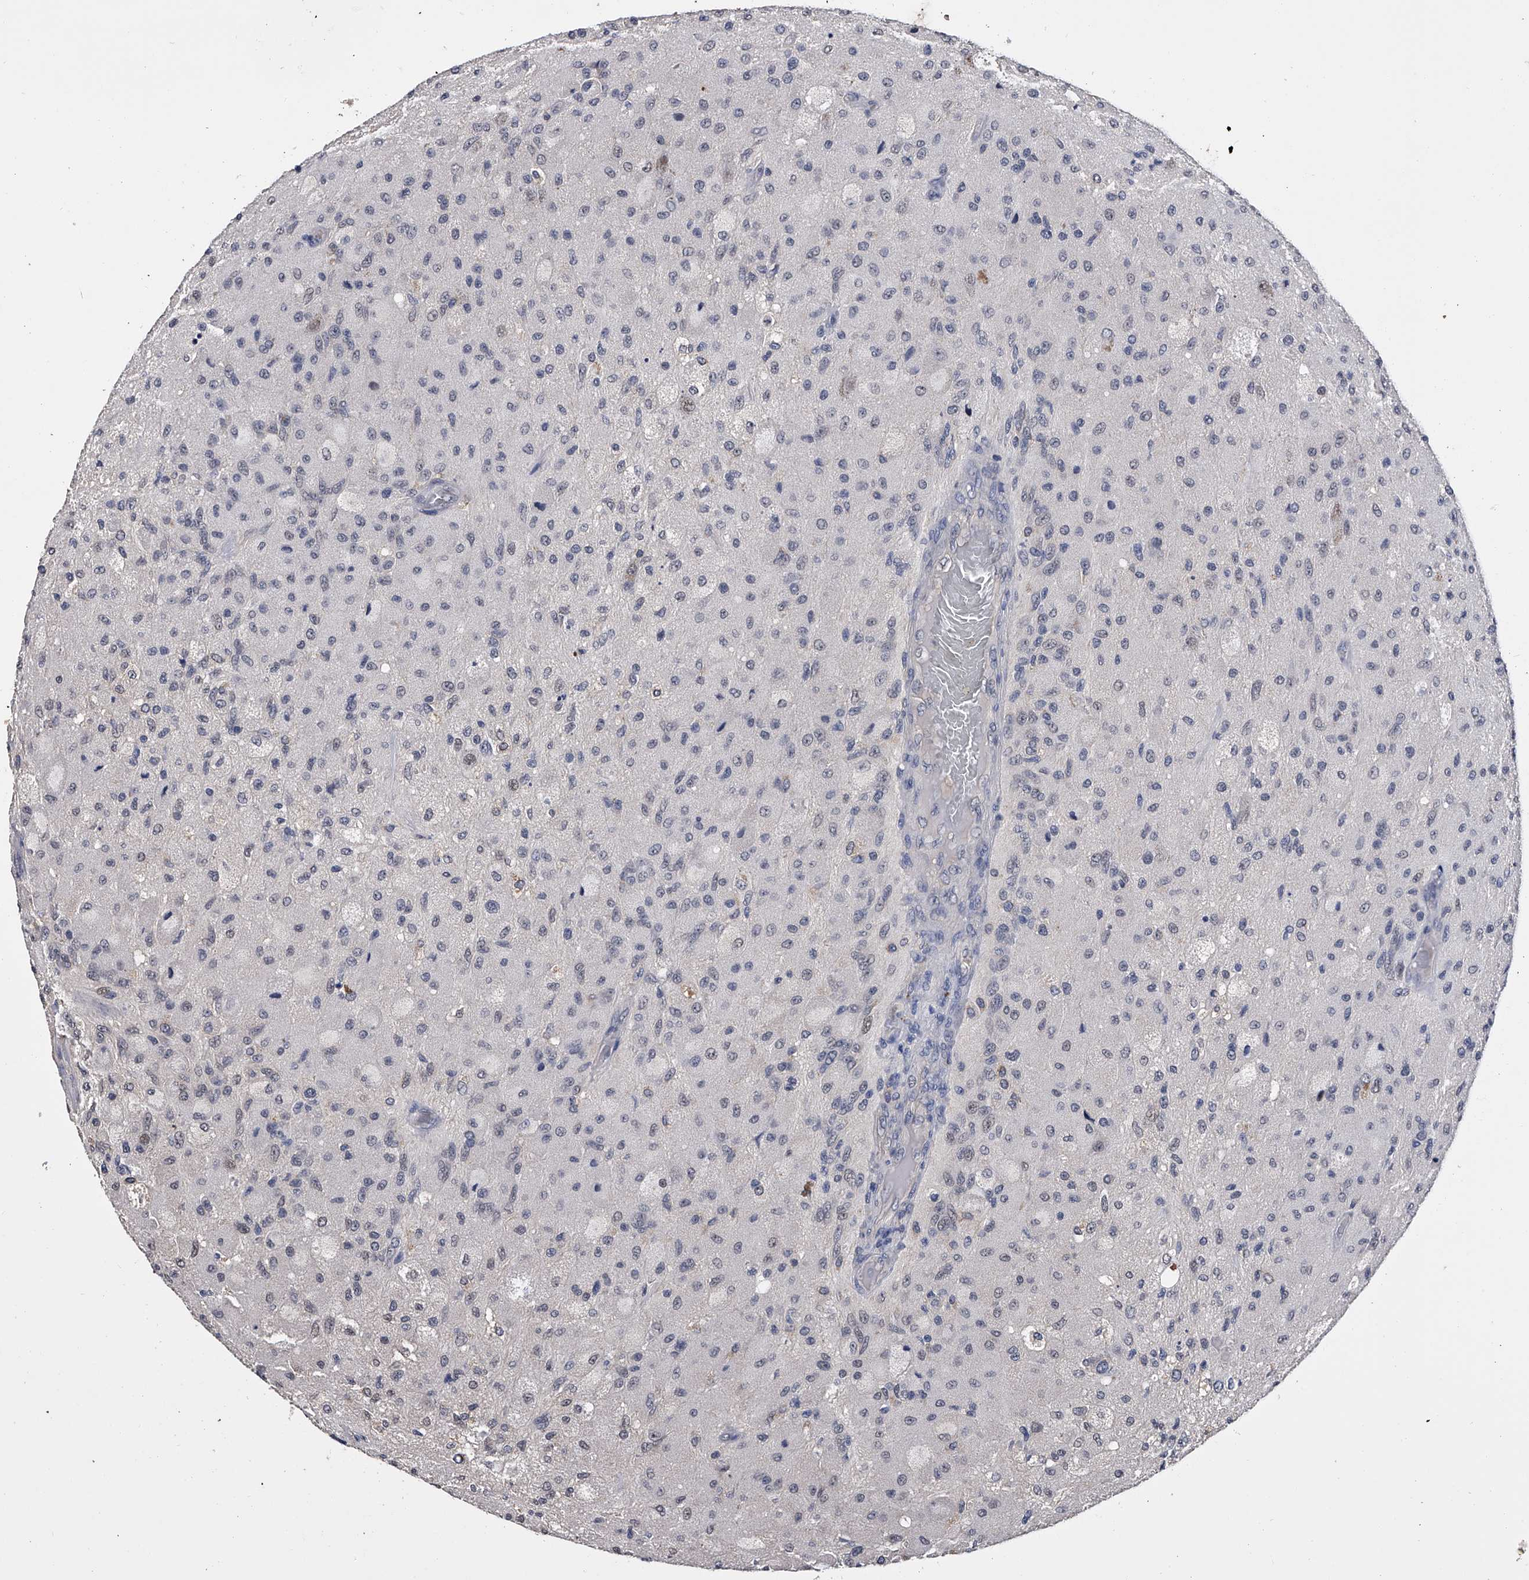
{"staining": {"intensity": "negative", "quantity": "none", "location": "none"}, "tissue": "glioma", "cell_type": "Tumor cells", "image_type": "cancer", "snomed": [{"axis": "morphology", "description": "Normal tissue, NOS"}, {"axis": "morphology", "description": "Glioma, malignant, High grade"}, {"axis": "topography", "description": "Cerebral cortex"}], "caption": "Immunohistochemistry (IHC) micrograph of glioma stained for a protein (brown), which displays no expression in tumor cells. (DAB immunohistochemistry visualized using brightfield microscopy, high magnification).", "gene": "EFCAB7", "patient": {"sex": "male", "age": 77}}